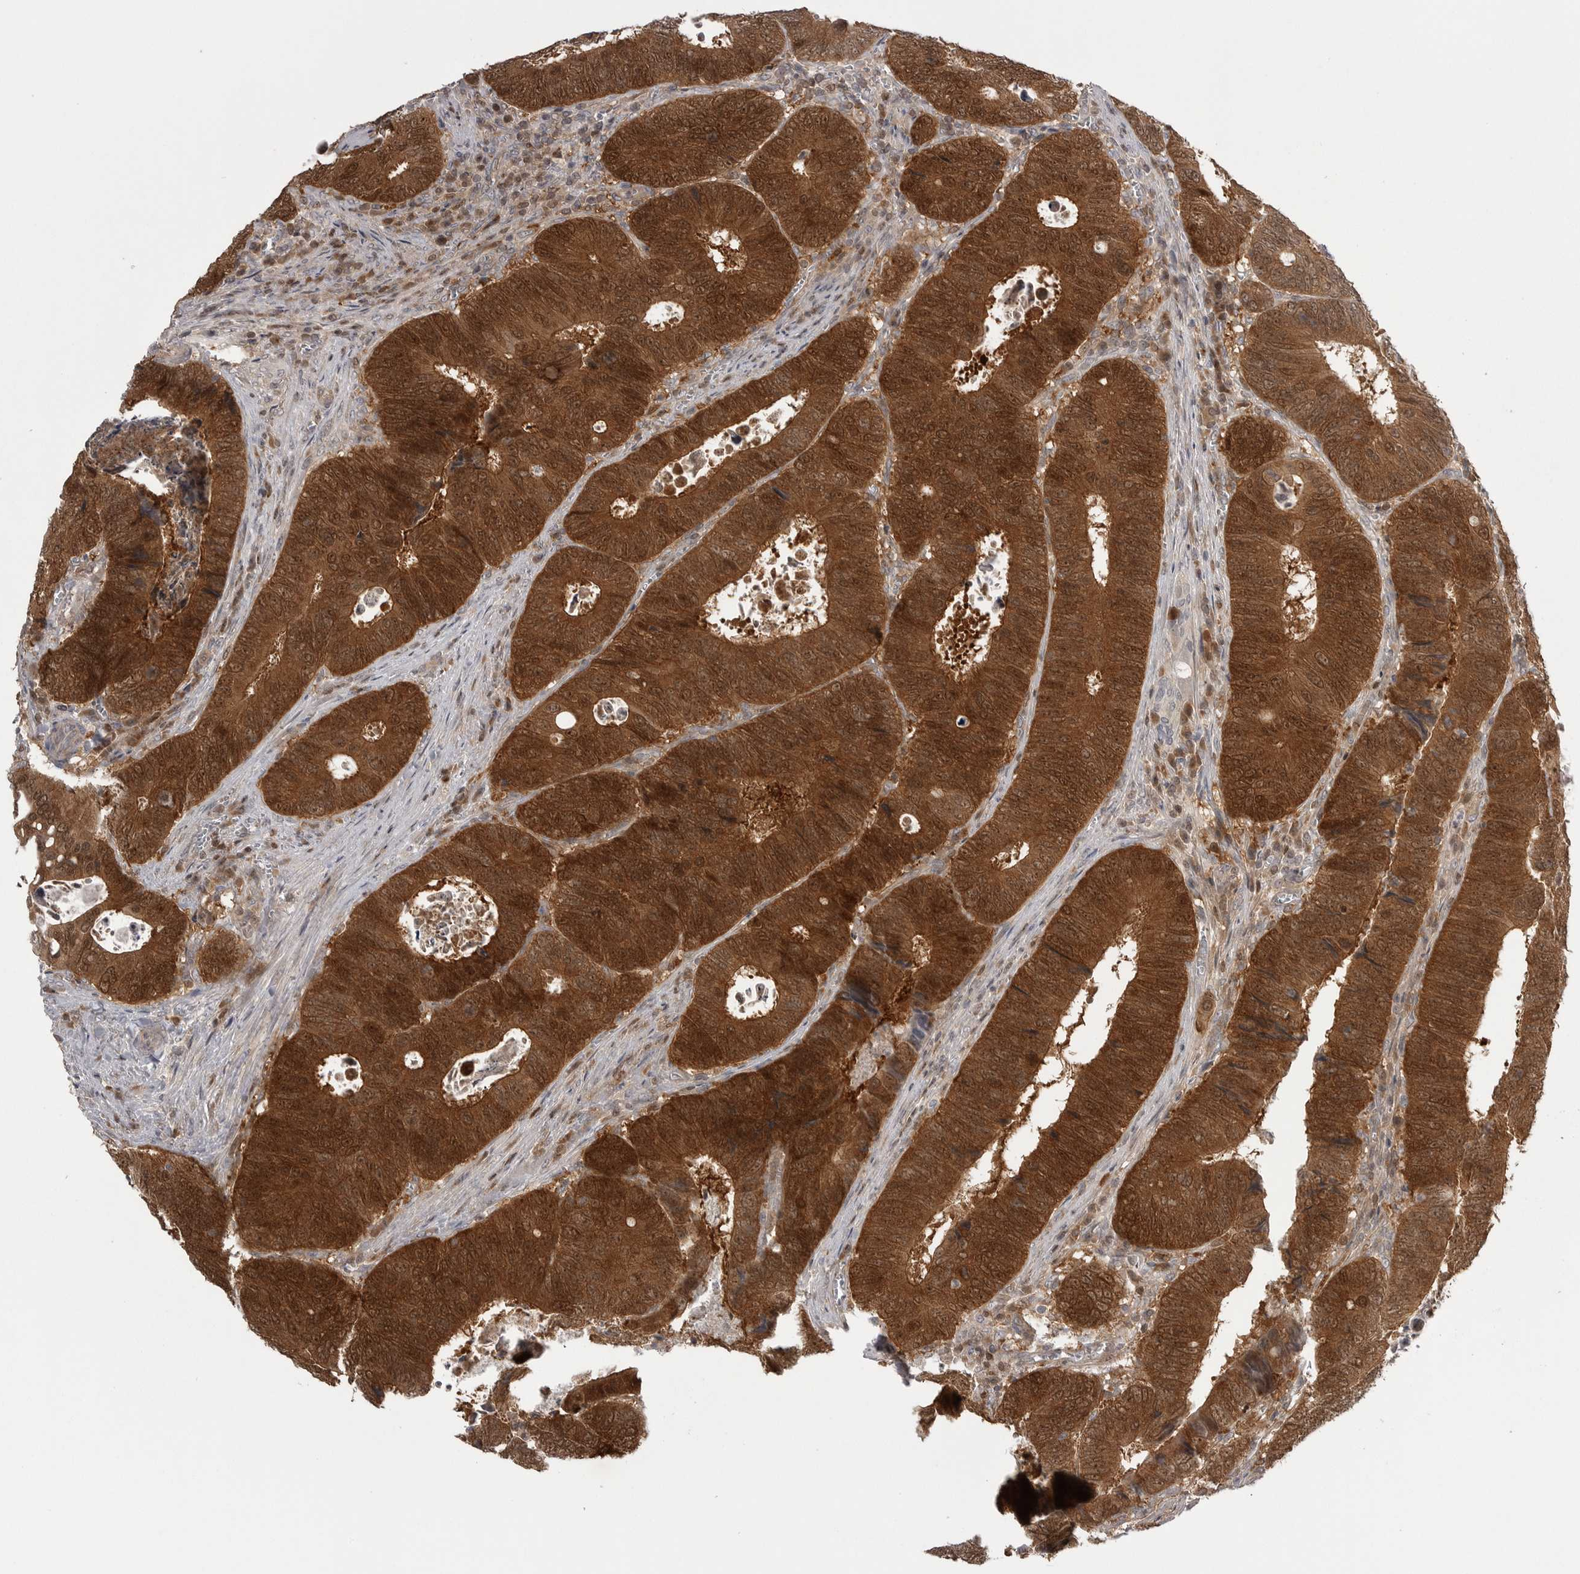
{"staining": {"intensity": "strong", "quantity": ">75%", "location": "cytoplasmic/membranous,nuclear"}, "tissue": "colorectal cancer", "cell_type": "Tumor cells", "image_type": "cancer", "snomed": [{"axis": "morphology", "description": "Adenocarcinoma, NOS"}, {"axis": "topography", "description": "Colon"}], "caption": "There is high levels of strong cytoplasmic/membranous and nuclear positivity in tumor cells of adenocarcinoma (colorectal), as demonstrated by immunohistochemical staining (brown color).", "gene": "MAPK13", "patient": {"sex": "male", "age": 72}}